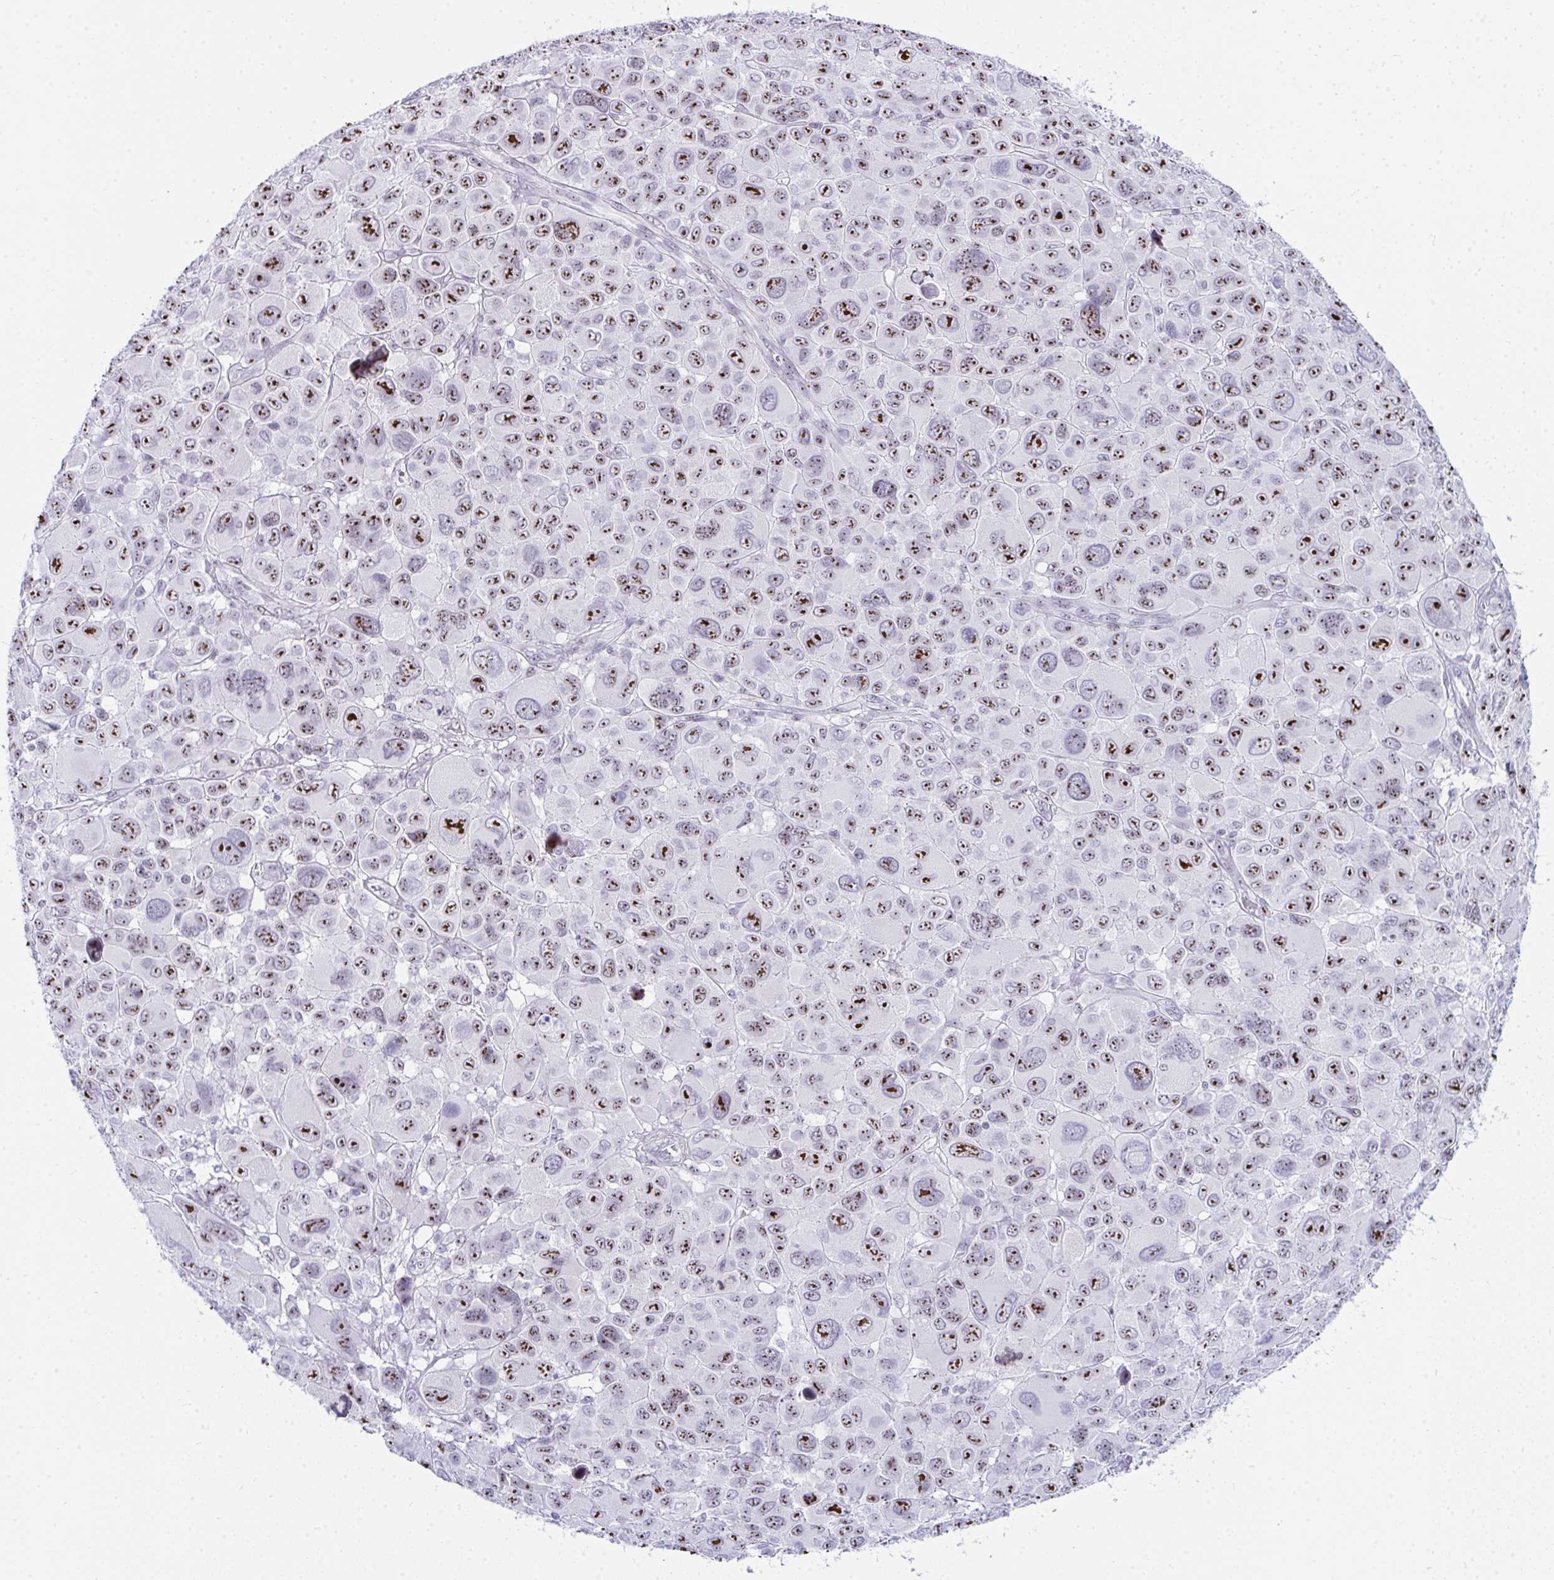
{"staining": {"intensity": "moderate", "quantity": ">75%", "location": "nuclear"}, "tissue": "melanoma", "cell_type": "Tumor cells", "image_type": "cancer", "snomed": [{"axis": "morphology", "description": "Malignant melanoma, NOS"}, {"axis": "topography", "description": "Skin"}], "caption": "This micrograph shows melanoma stained with immunohistochemistry to label a protein in brown. The nuclear of tumor cells show moderate positivity for the protein. Nuclei are counter-stained blue.", "gene": "NOP10", "patient": {"sex": "female", "age": 66}}